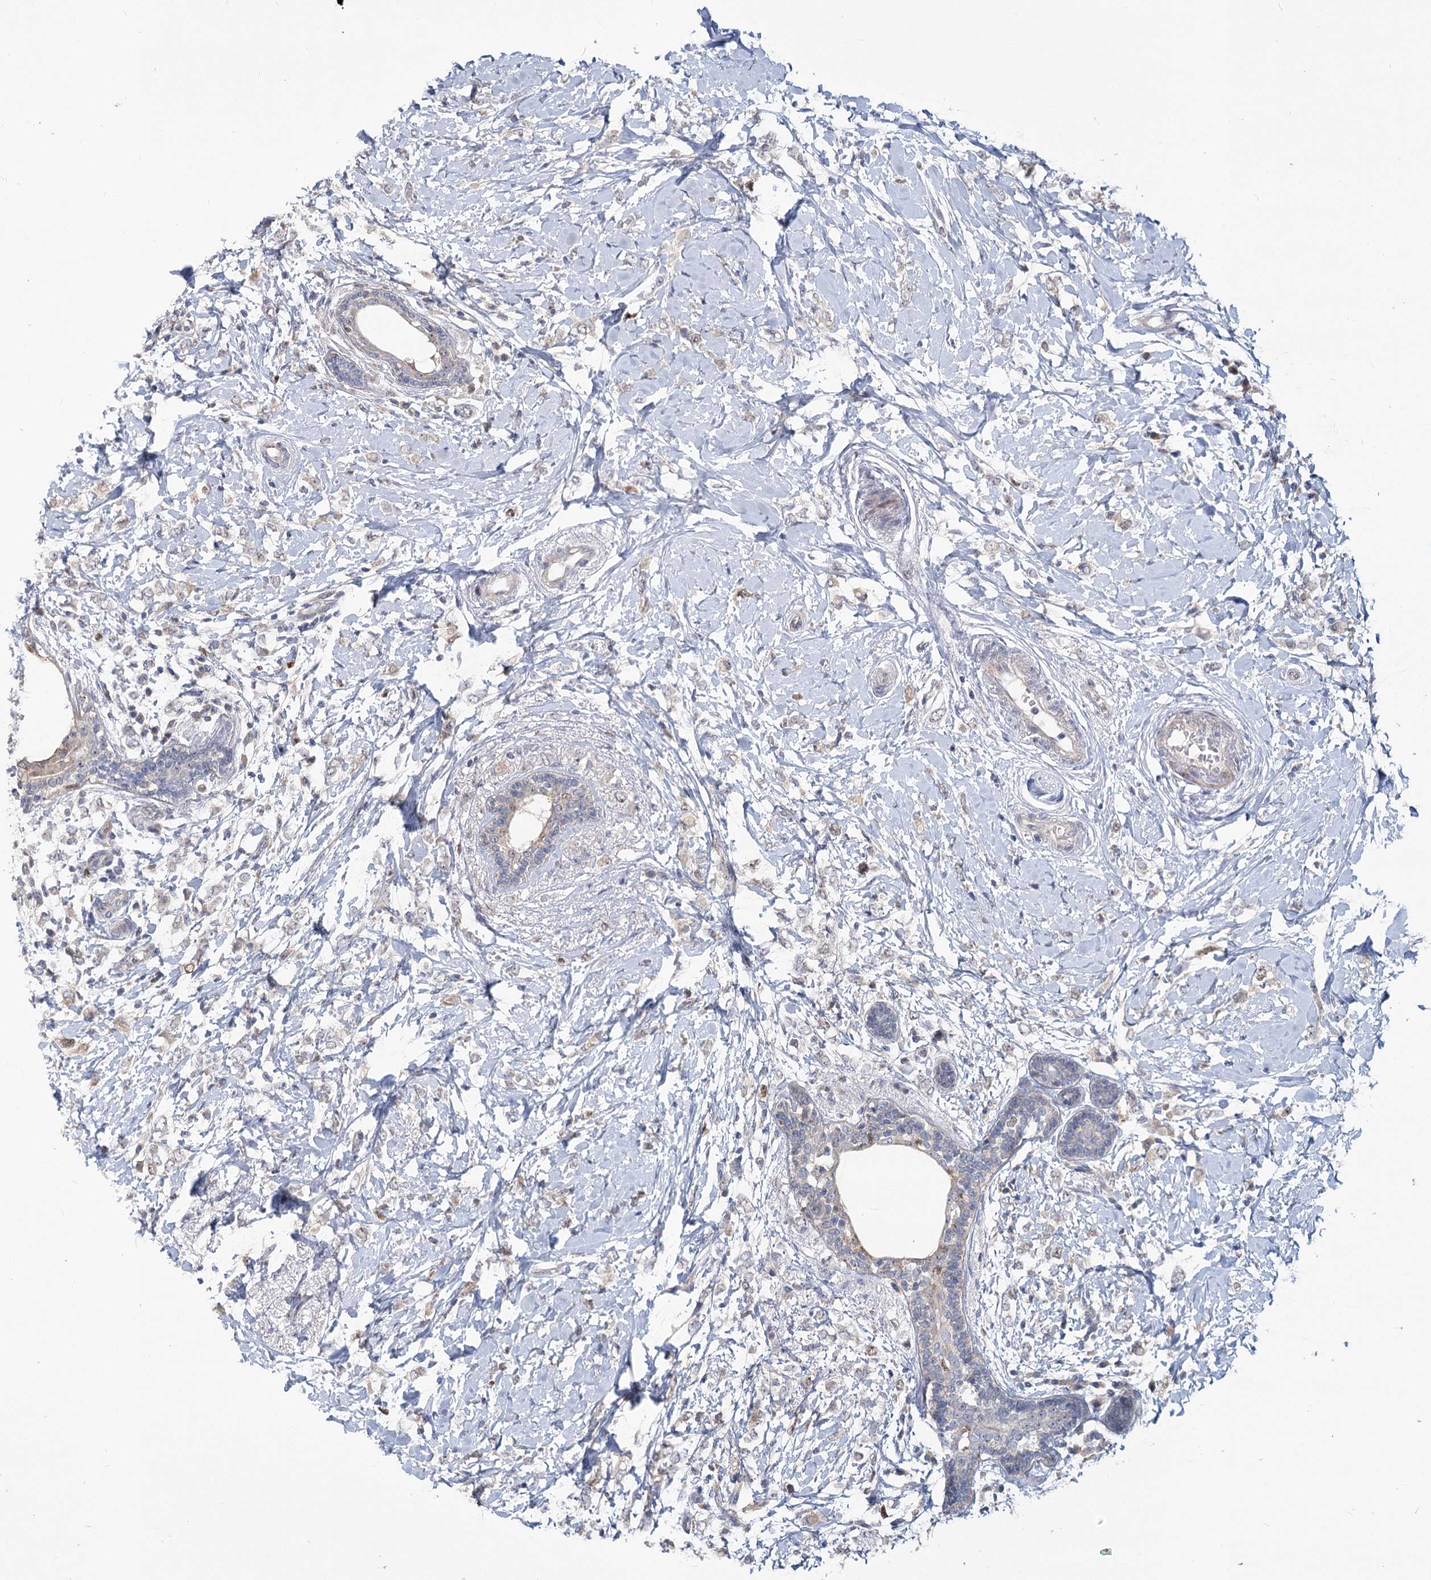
{"staining": {"intensity": "negative", "quantity": "none", "location": "none"}, "tissue": "breast cancer", "cell_type": "Tumor cells", "image_type": "cancer", "snomed": [{"axis": "morphology", "description": "Normal tissue, NOS"}, {"axis": "morphology", "description": "Lobular carcinoma"}, {"axis": "topography", "description": "Breast"}], "caption": "High magnification brightfield microscopy of breast cancer stained with DAB (brown) and counterstained with hematoxylin (blue): tumor cells show no significant staining.", "gene": "PIK3C2A", "patient": {"sex": "female", "age": 47}}